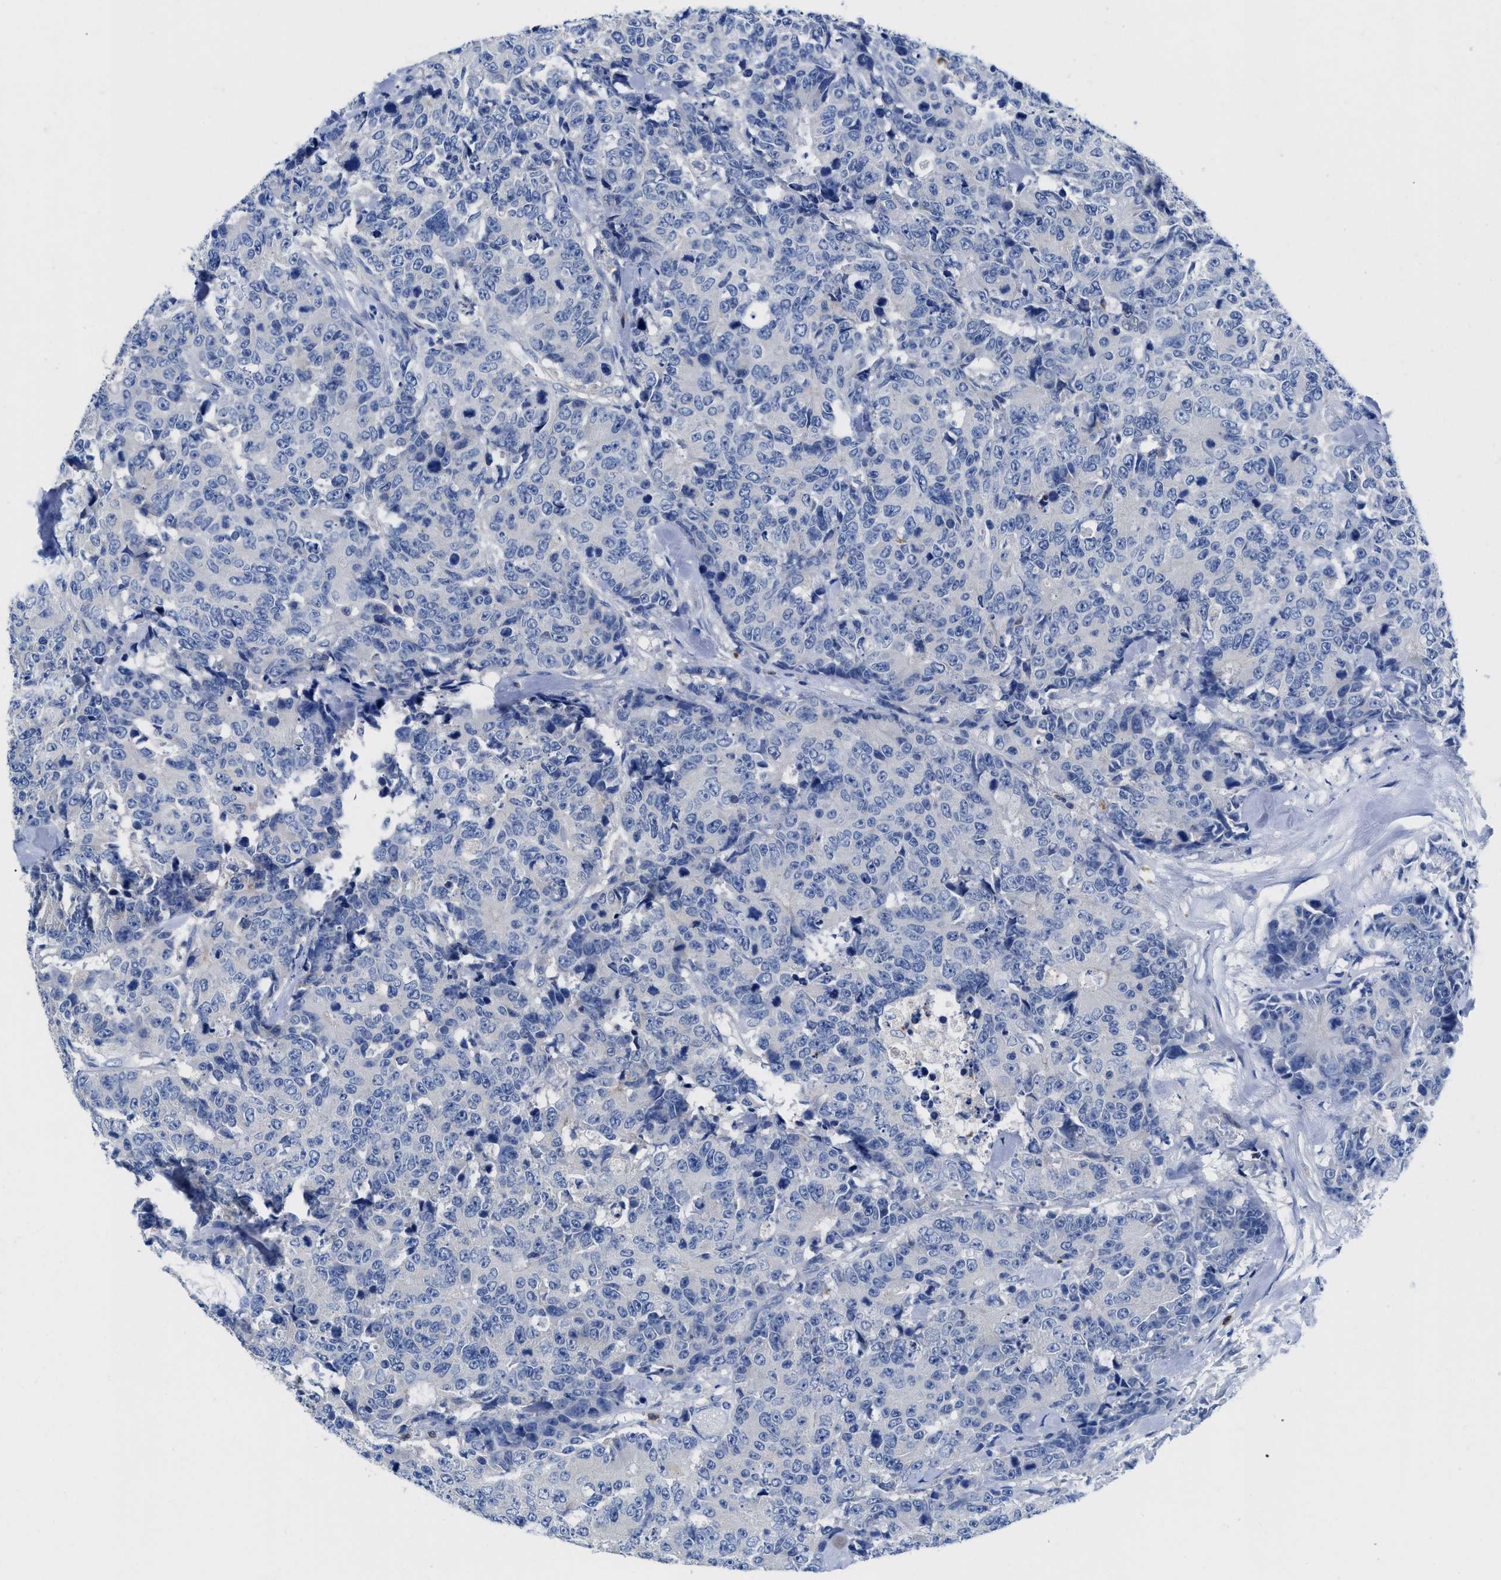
{"staining": {"intensity": "negative", "quantity": "none", "location": "none"}, "tissue": "colorectal cancer", "cell_type": "Tumor cells", "image_type": "cancer", "snomed": [{"axis": "morphology", "description": "Adenocarcinoma, NOS"}, {"axis": "topography", "description": "Colon"}], "caption": "A micrograph of colorectal cancer (adenocarcinoma) stained for a protein shows no brown staining in tumor cells.", "gene": "NEB", "patient": {"sex": "female", "age": 86}}